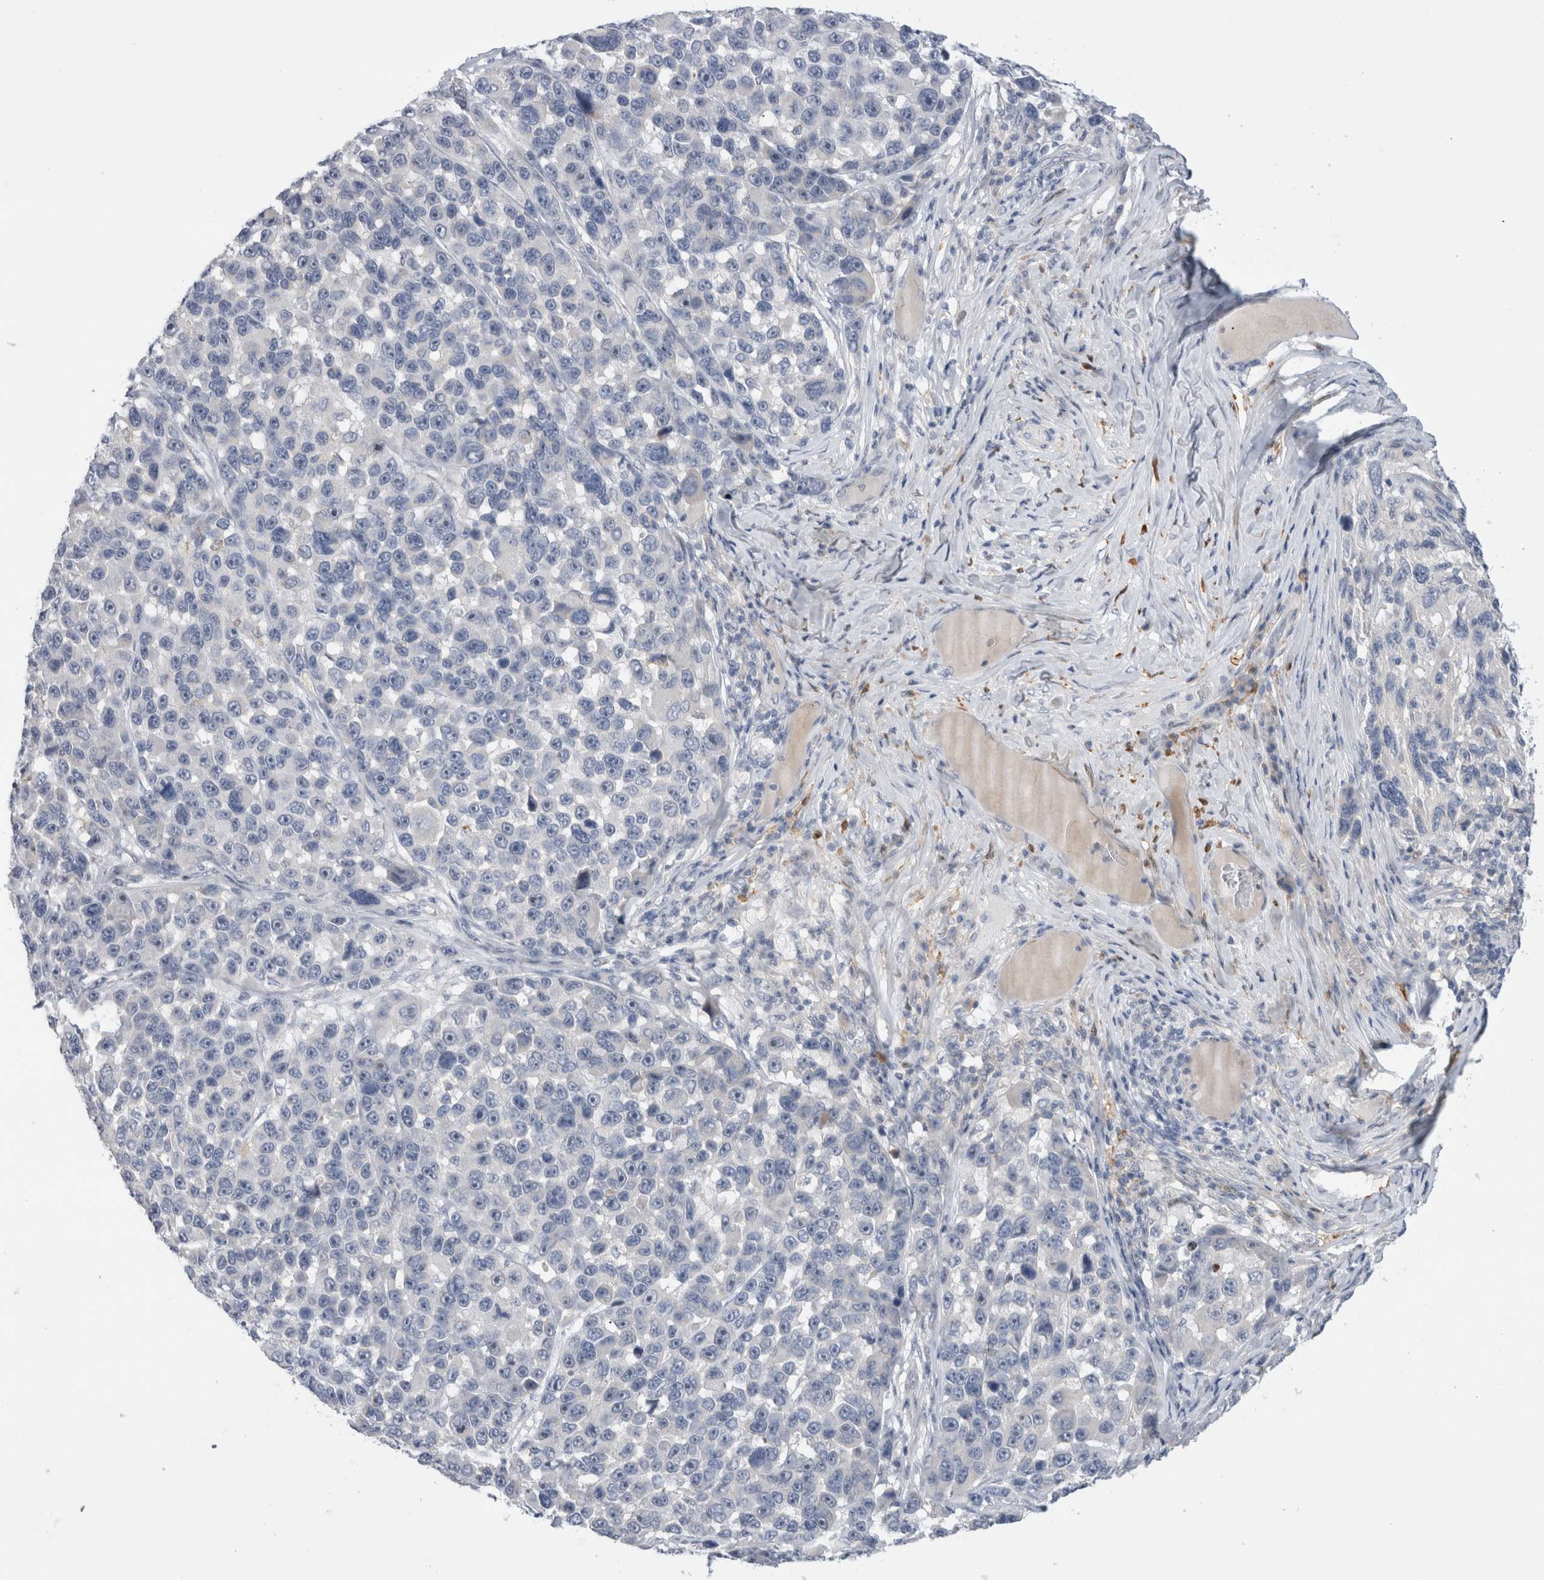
{"staining": {"intensity": "negative", "quantity": "none", "location": "none"}, "tissue": "melanoma", "cell_type": "Tumor cells", "image_type": "cancer", "snomed": [{"axis": "morphology", "description": "Malignant melanoma, NOS"}, {"axis": "topography", "description": "Skin"}], "caption": "This is a image of immunohistochemistry staining of malignant melanoma, which shows no staining in tumor cells.", "gene": "SLC20A2", "patient": {"sex": "male", "age": 53}}